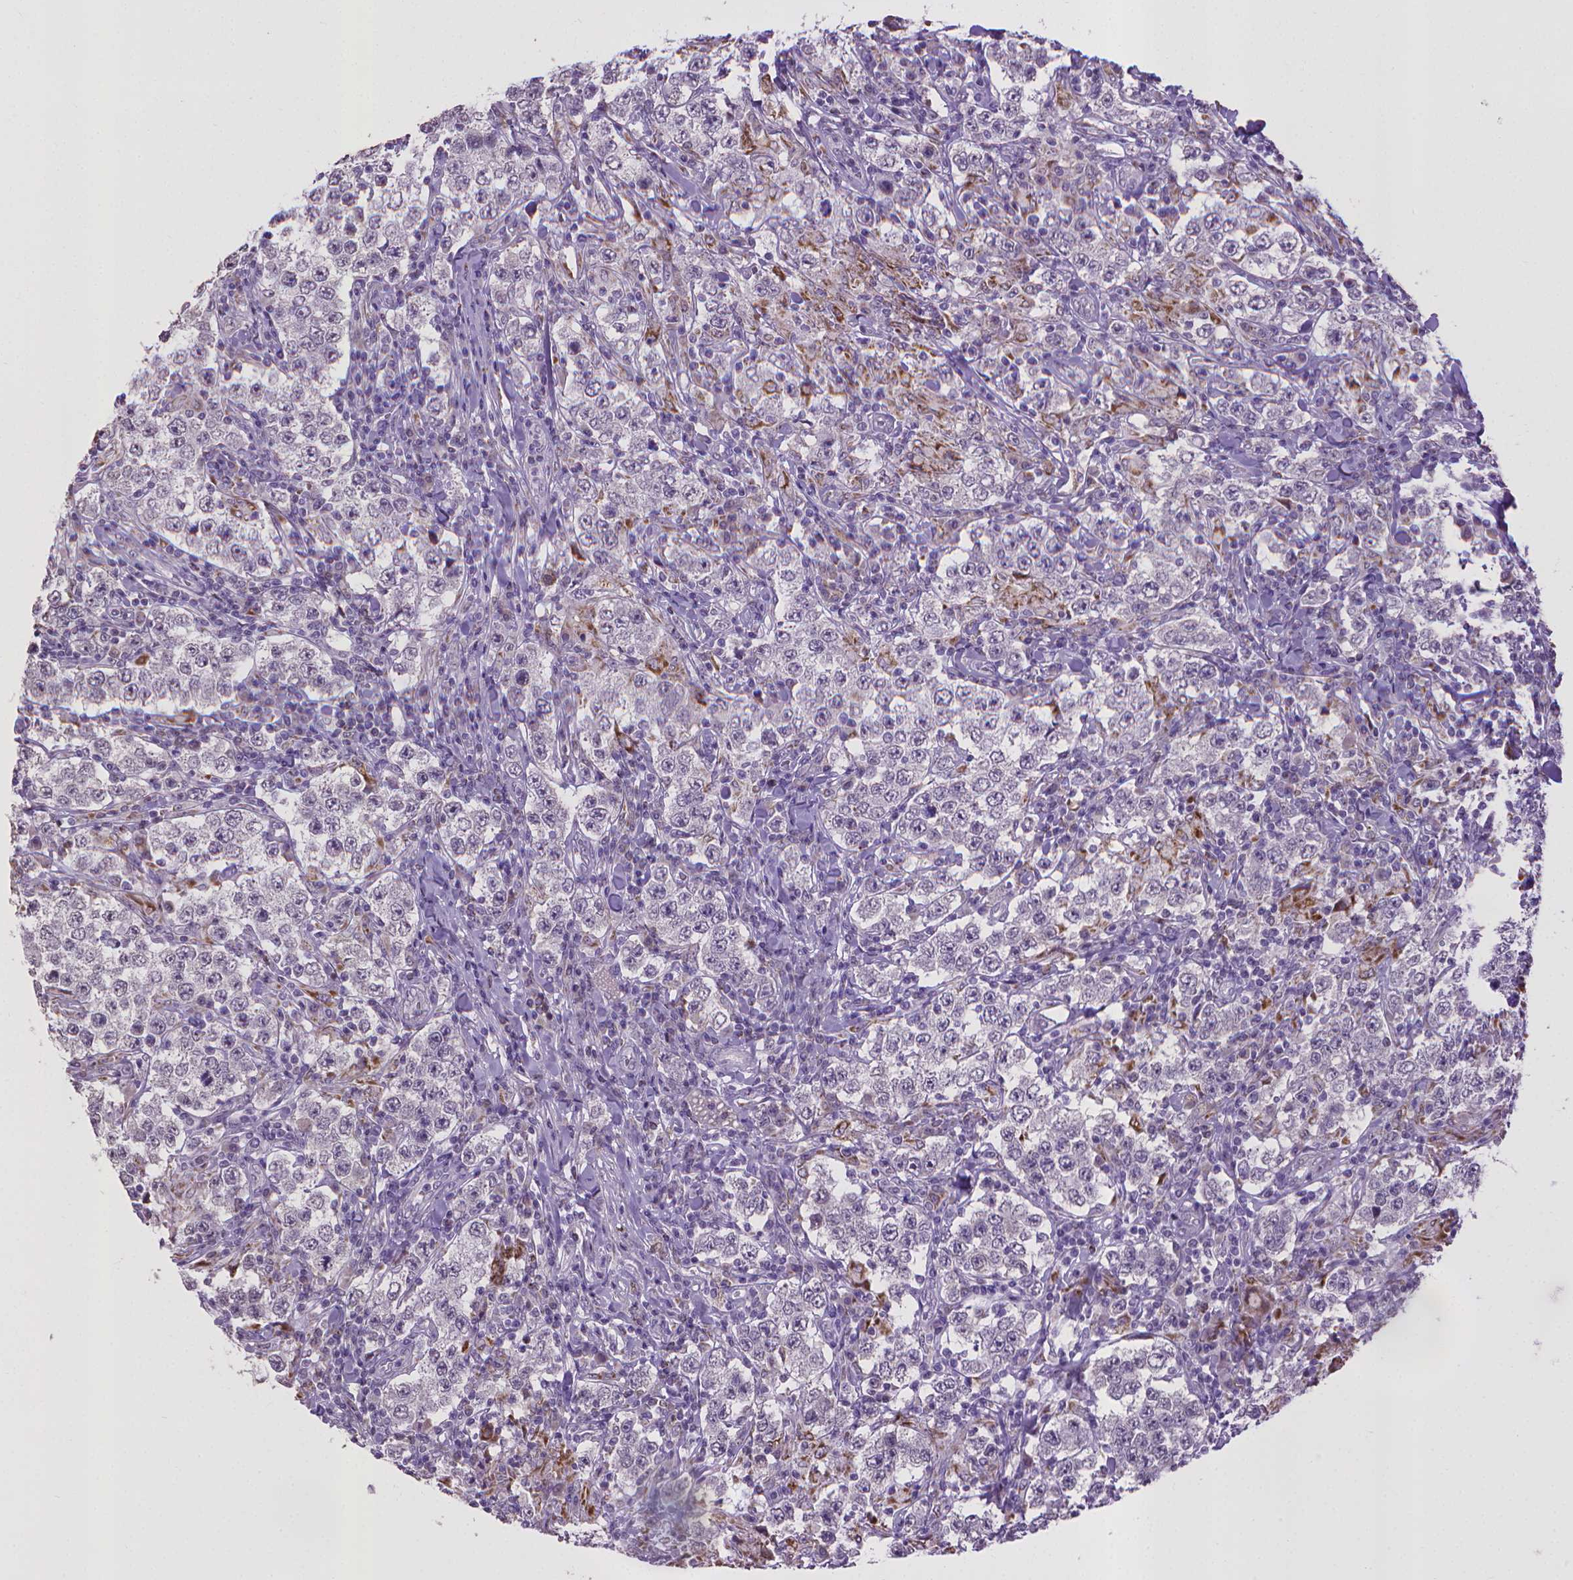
{"staining": {"intensity": "negative", "quantity": "none", "location": "none"}, "tissue": "testis cancer", "cell_type": "Tumor cells", "image_type": "cancer", "snomed": [{"axis": "morphology", "description": "Seminoma, NOS"}, {"axis": "morphology", "description": "Carcinoma, Embryonal, NOS"}, {"axis": "topography", "description": "Testis"}], "caption": "IHC micrograph of neoplastic tissue: seminoma (testis) stained with DAB displays no significant protein staining in tumor cells.", "gene": "KMO", "patient": {"sex": "male", "age": 41}}